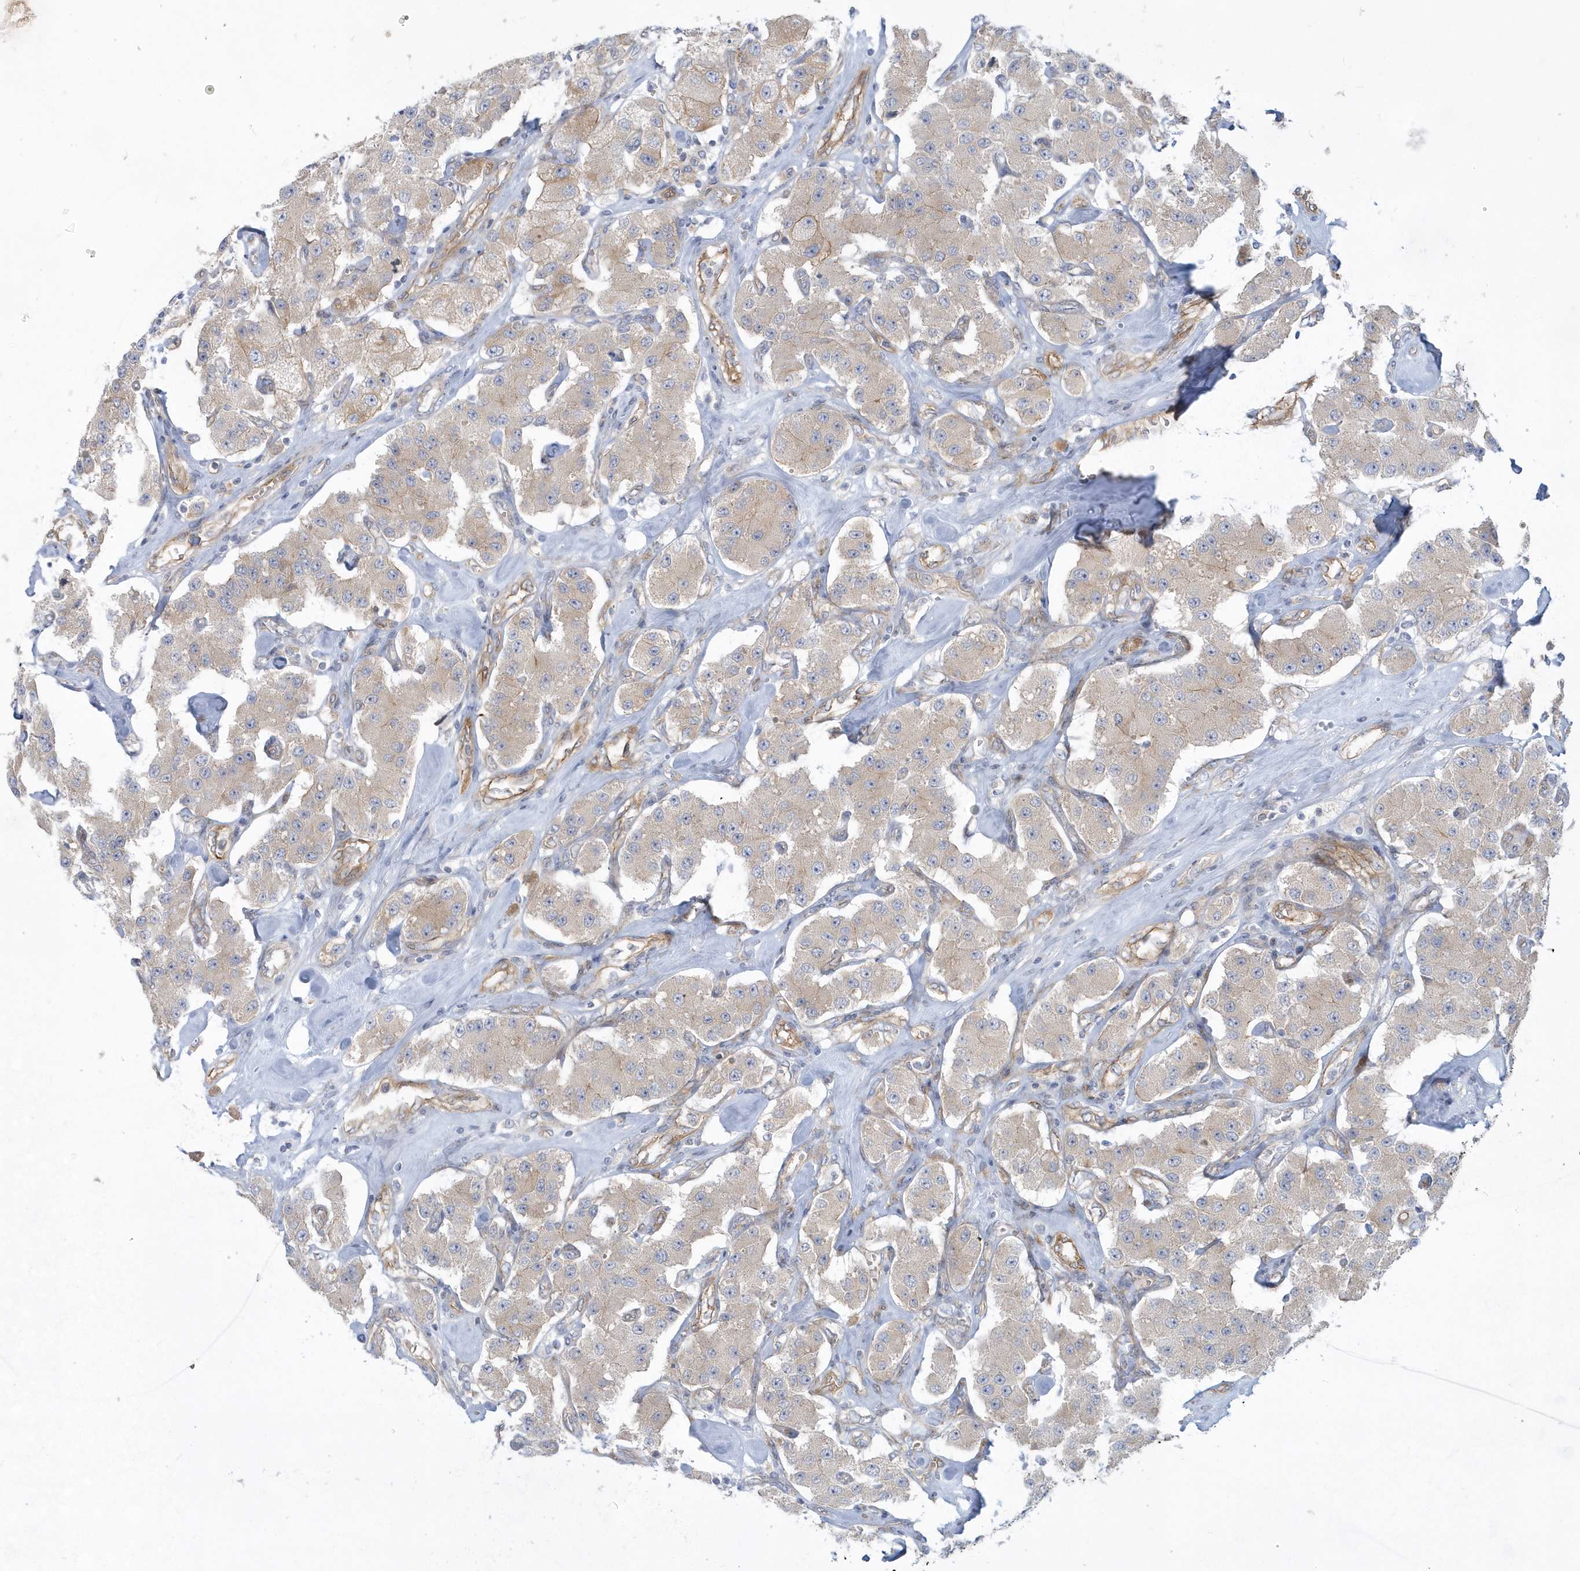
{"staining": {"intensity": "weak", "quantity": "<25%", "location": "cytoplasmic/membranous"}, "tissue": "carcinoid", "cell_type": "Tumor cells", "image_type": "cancer", "snomed": [{"axis": "morphology", "description": "Carcinoid, malignant, NOS"}, {"axis": "topography", "description": "Pancreas"}], "caption": "This photomicrograph is of carcinoid stained with IHC to label a protein in brown with the nuclei are counter-stained blue. There is no expression in tumor cells.", "gene": "RAI14", "patient": {"sex": "male", "age": 41}}